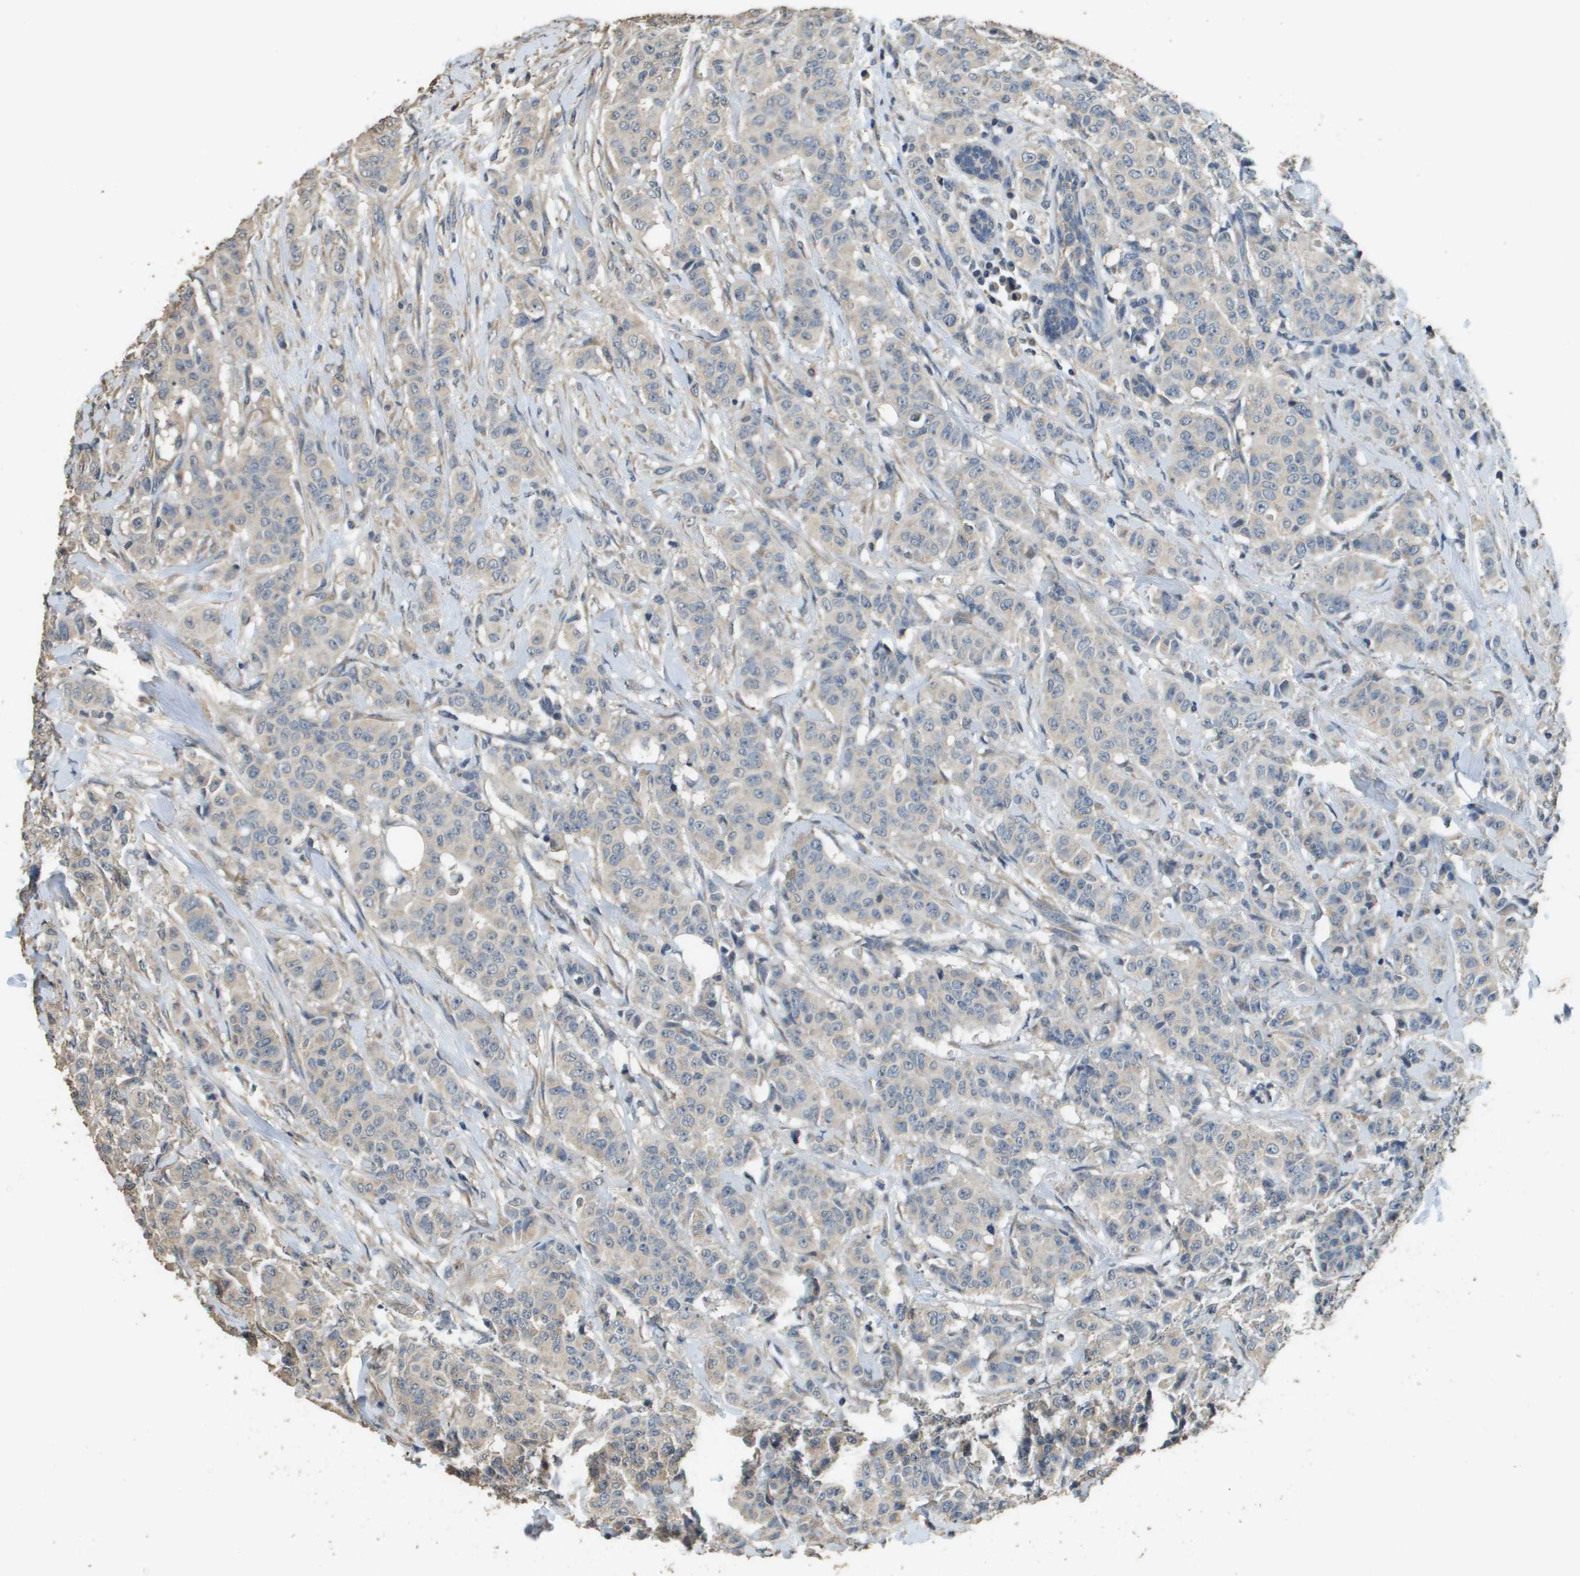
{"staining": {"intensity": "weak", "quantity": ">75%", "location": "cytoplasmic/membranous"}, "tissue": "breast cancer", "cell_type": "Tumor cells", "image_type": "cancer", "snomed": [{"axis": "morphology", "description": "Normal tissue, NOS"}, {"axis": "morphology", "description": "Duct carcinoma"}, {"axis": "topography", "description": "Breast"}], "caption": "The immunohistochemical stain labels weak cytoplasmic/membranous positivity in tumor cells of breast cancer (intraductal carcinoma) tissue. The staining was performed using DAB to visualize the protein expression in brown, while the nuclei were stained in blue with hematoxylin (Magnification: 20x).", "gene": "RAB6B", "patient": {"sex": "female", "age": 40}}